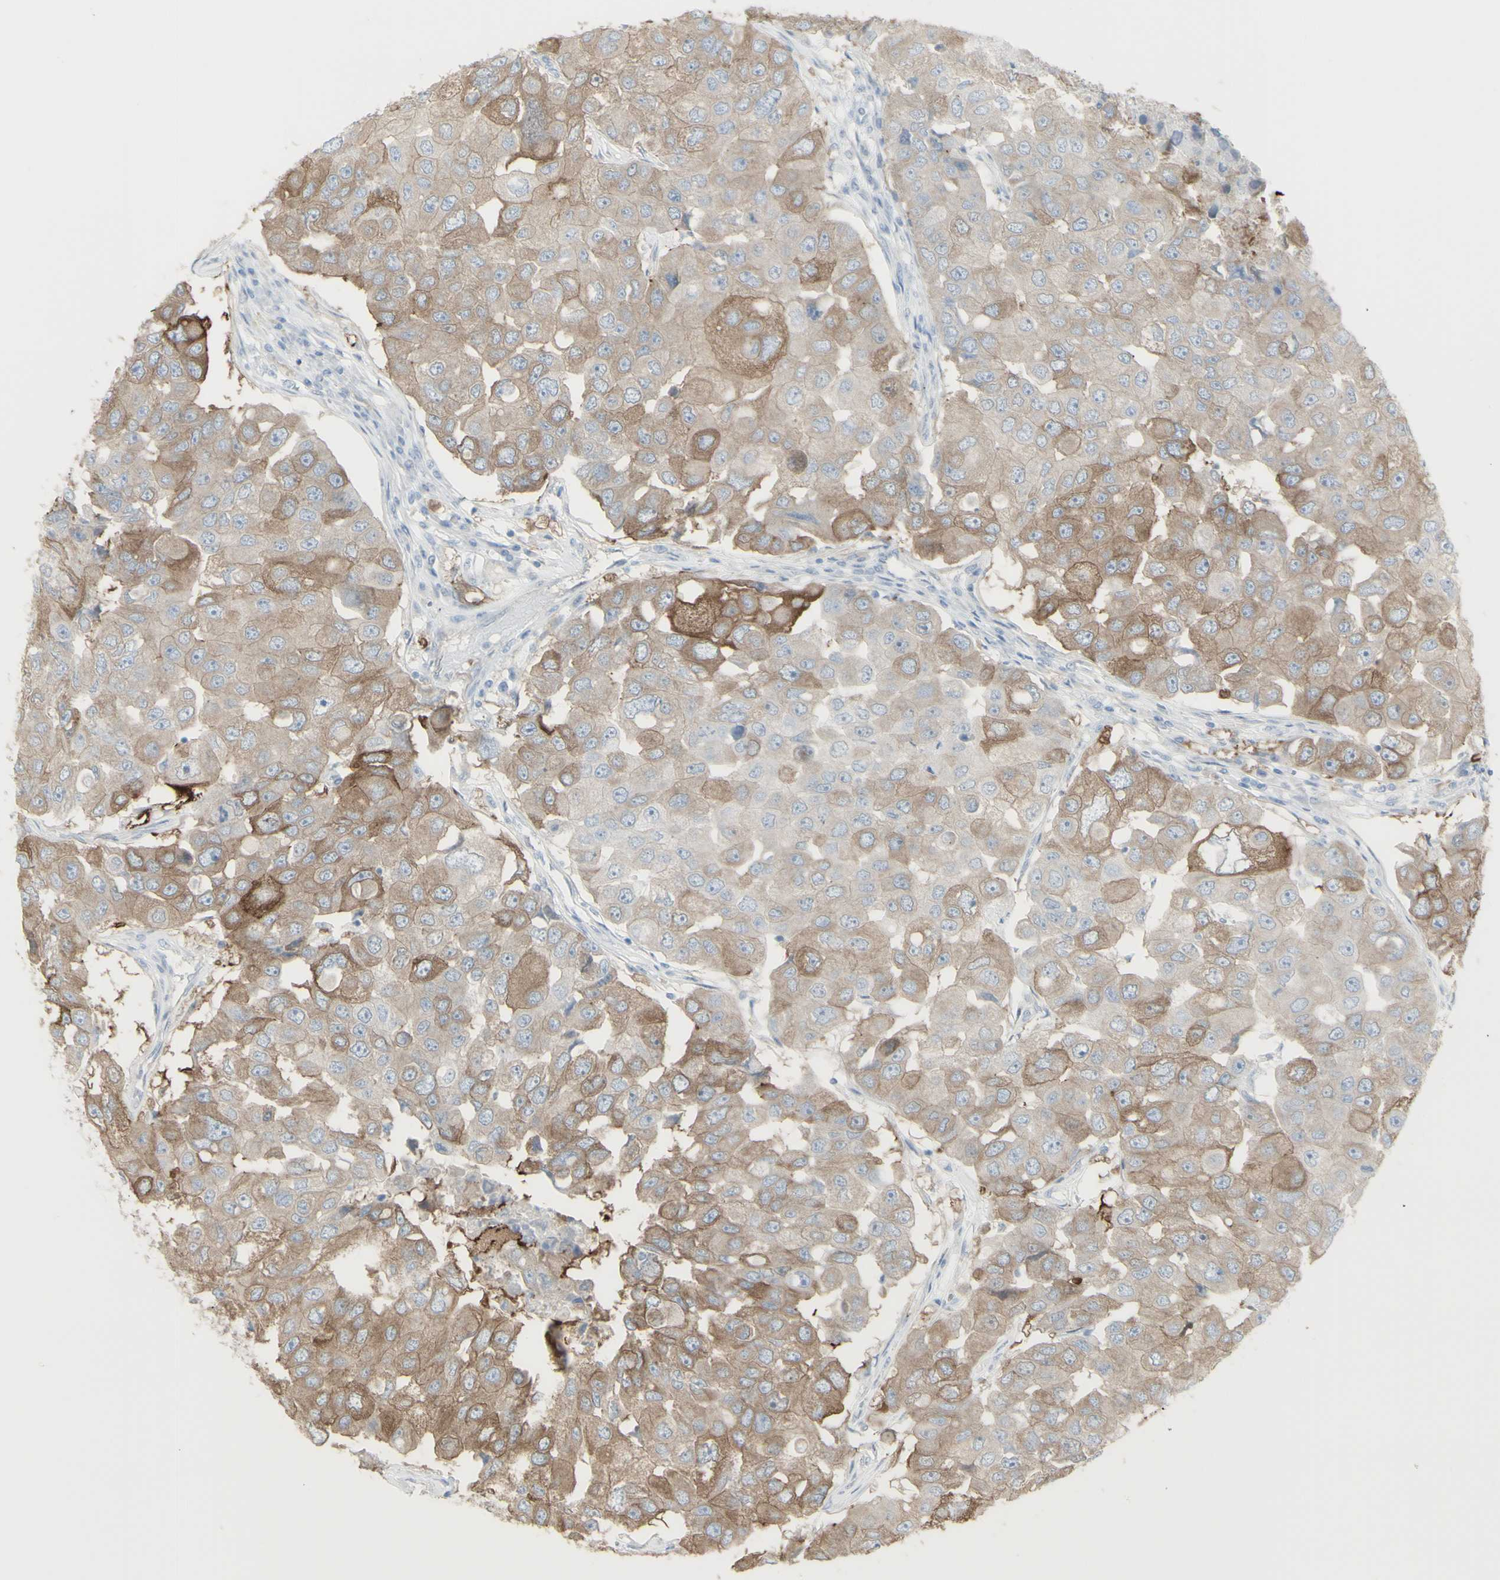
{"staining": {"intensity": "moderate", "quantity": ">75%", "location": "cytoplasmic/membranous"}, "tissue": "breast cancer", "cell_type": "Tumor cells", "image_type": "cancer", "snomed": [{"axis": "morphology", "description": "Duct carcinoma"}, {"axis": "topography", "description": "Breast"}], "caption": "Moderate cytoplasmic/membranous protein positivity is appreciated in approximately >75% of tumor cells in breast cancer.", "gene": "ENSG00000198211", "patient": {"sex": "female", "age": 27}}